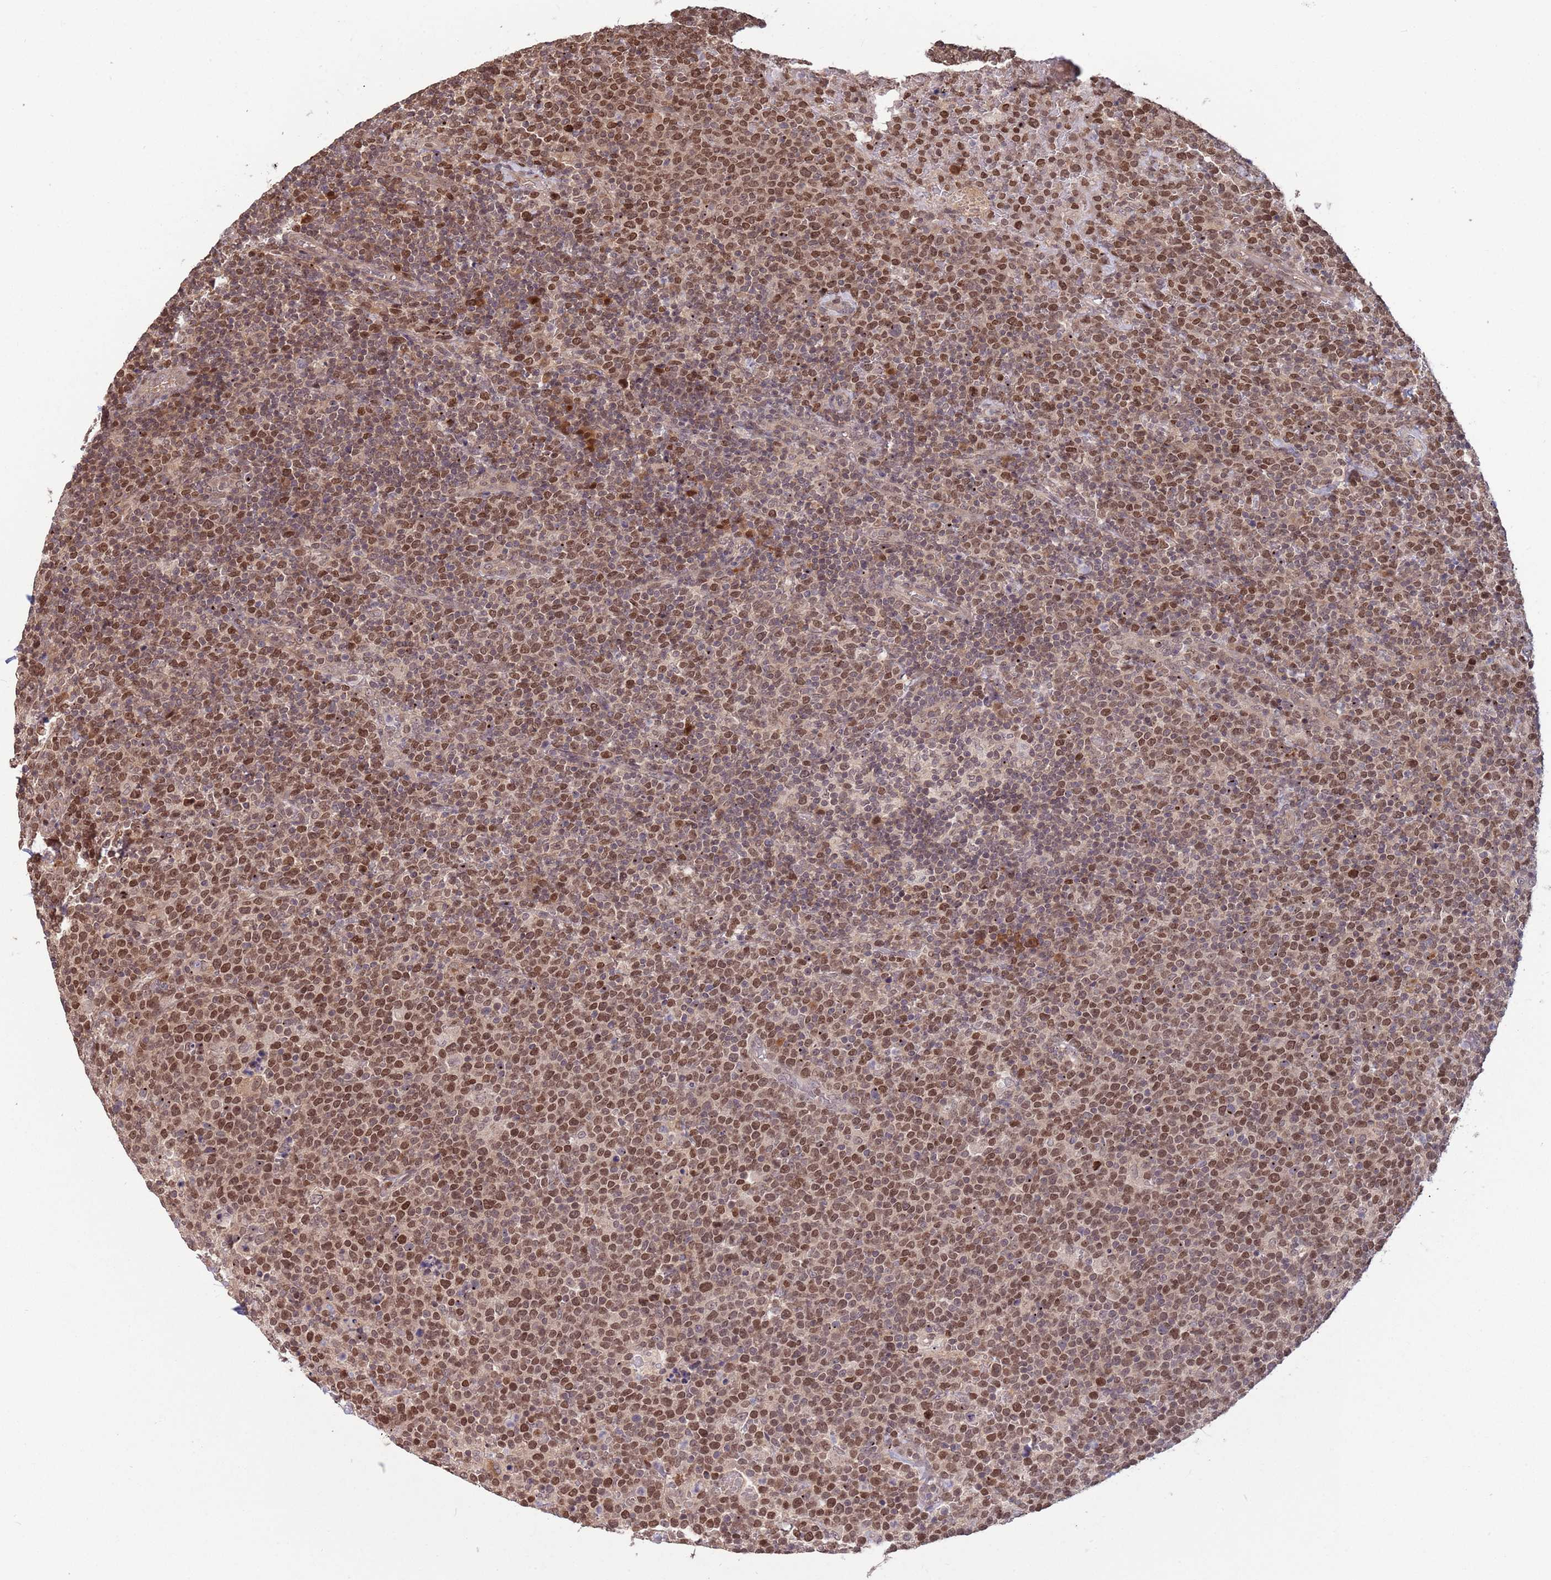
{"staining": {"intensity": "moderate", "quantity": ">75%", "location": "nuclear"}, "tissue": "lymphoma", "cell_type": "Tumor cells", "image_type": "cancer", "snomed": [{"axis": "morphology", "description": "Malignant lymphoma, non-Hodgkin's type, High grade"}, {"axis": "topography", "description": "Lymph node"}], "caption": "A medium amount of moderate nuclear positivity is appreciated in about >75% of tumor cells in lymphoma tissue.", "gene": "SALL1", "patient": {"sex": "male", "age": 61}}